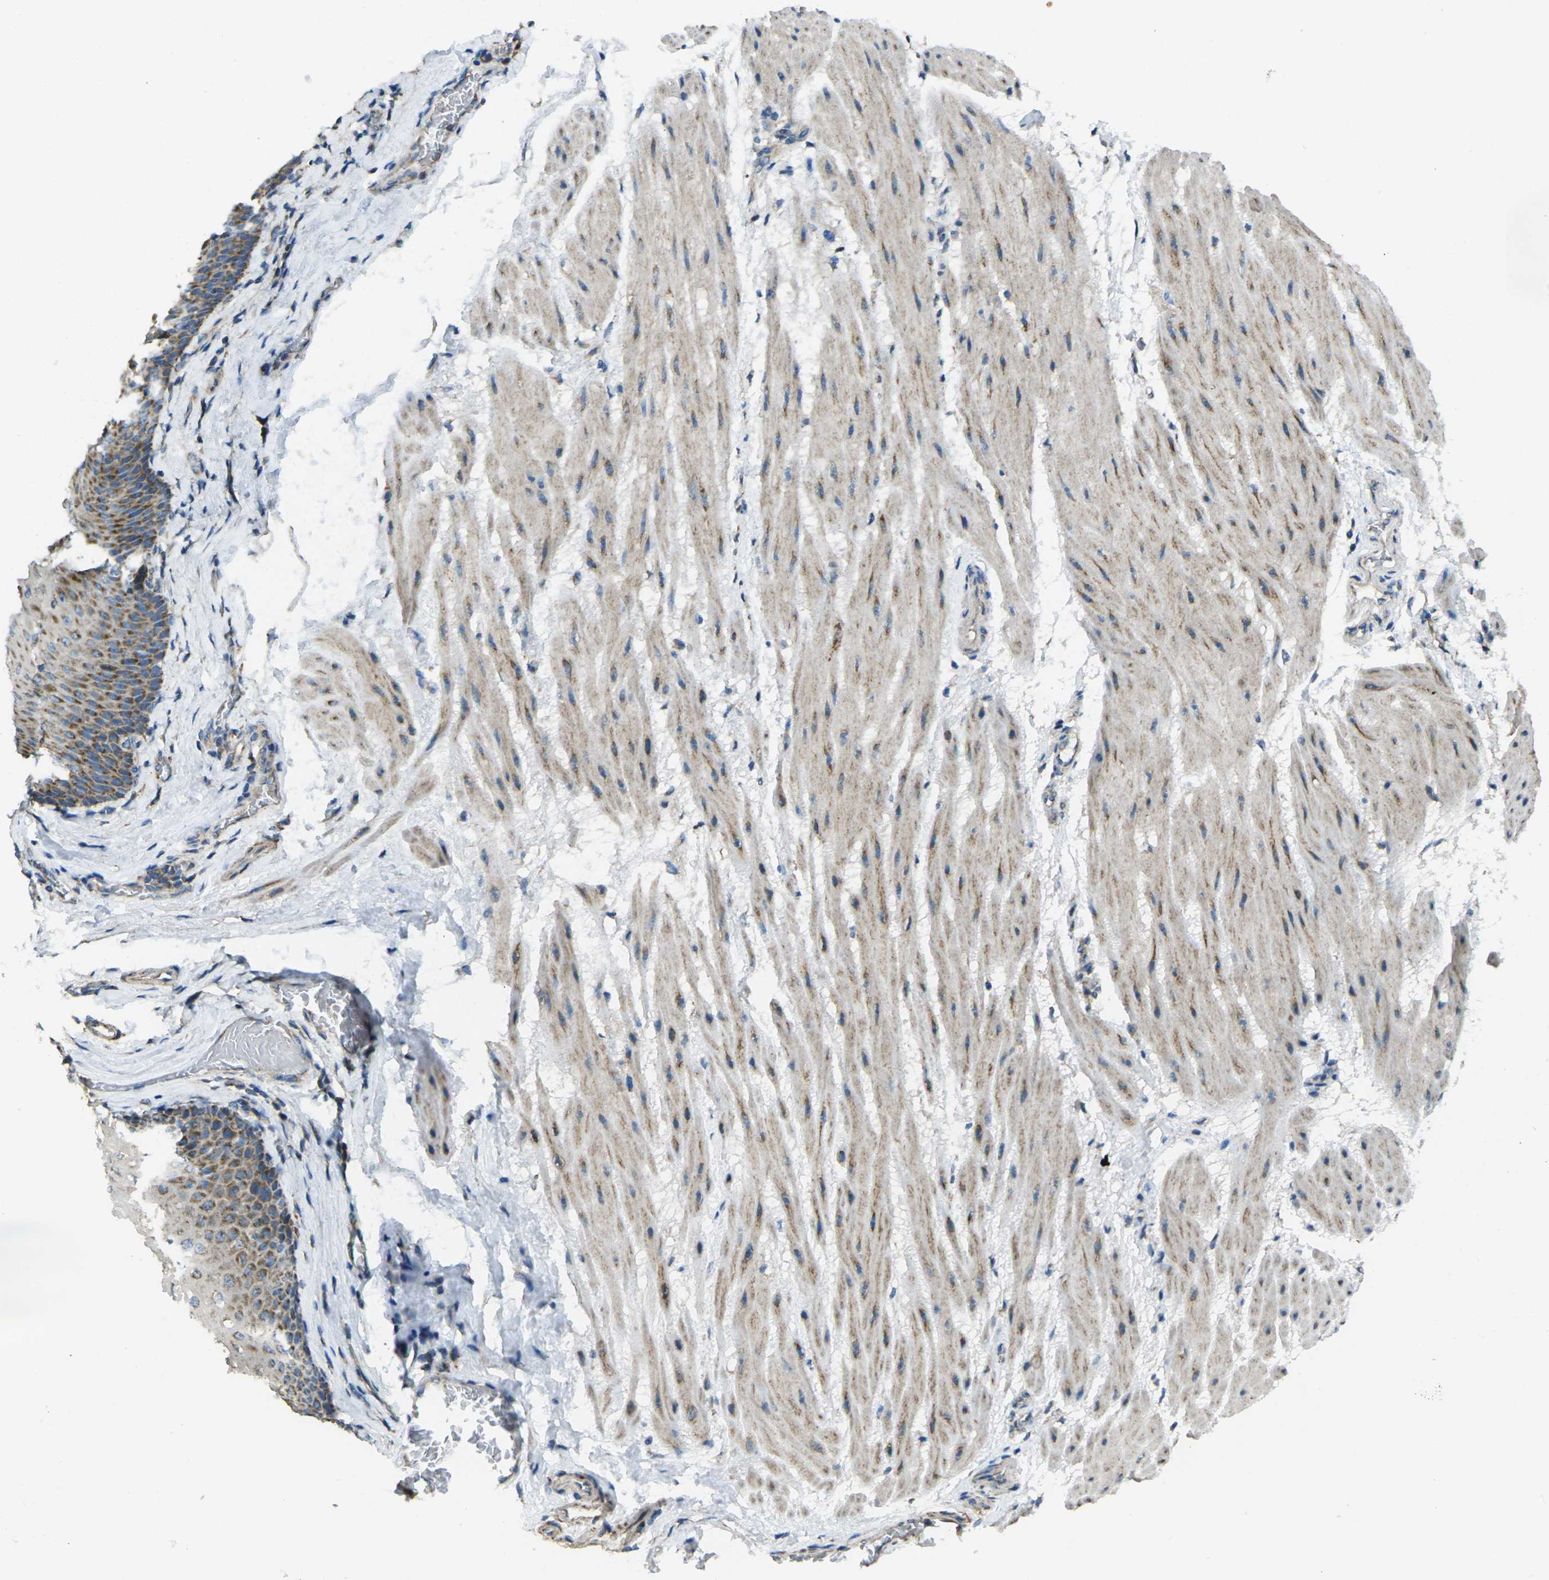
{"staining": {"intensity": "moderate", "quantity": "<25%", "location": "cytoplasmic/membranous"}, "tissue": "esophagus", "cell_type": "Squamous epithelial cells", "image_type": "normal", "snomed": [{"axis": "morphology", "description": "Normal tissue, NOS"}, {"axis": "topography", "description": "Esophagus"}], "caption": "Immunohistochemical staining of benign esophagus exhibits low levels of moderate cytoplasmic/membranous staining in about <25% of squamous epithelial cells. The protein of interest is stained brown, and the nuclei are stained in blue (DAB (3,3'-diaminobenzidine) IHC with brightfield microscopy, high magnification).", "gene": "TMEM120B", "patient": {"sex": "male", "age": 48}}